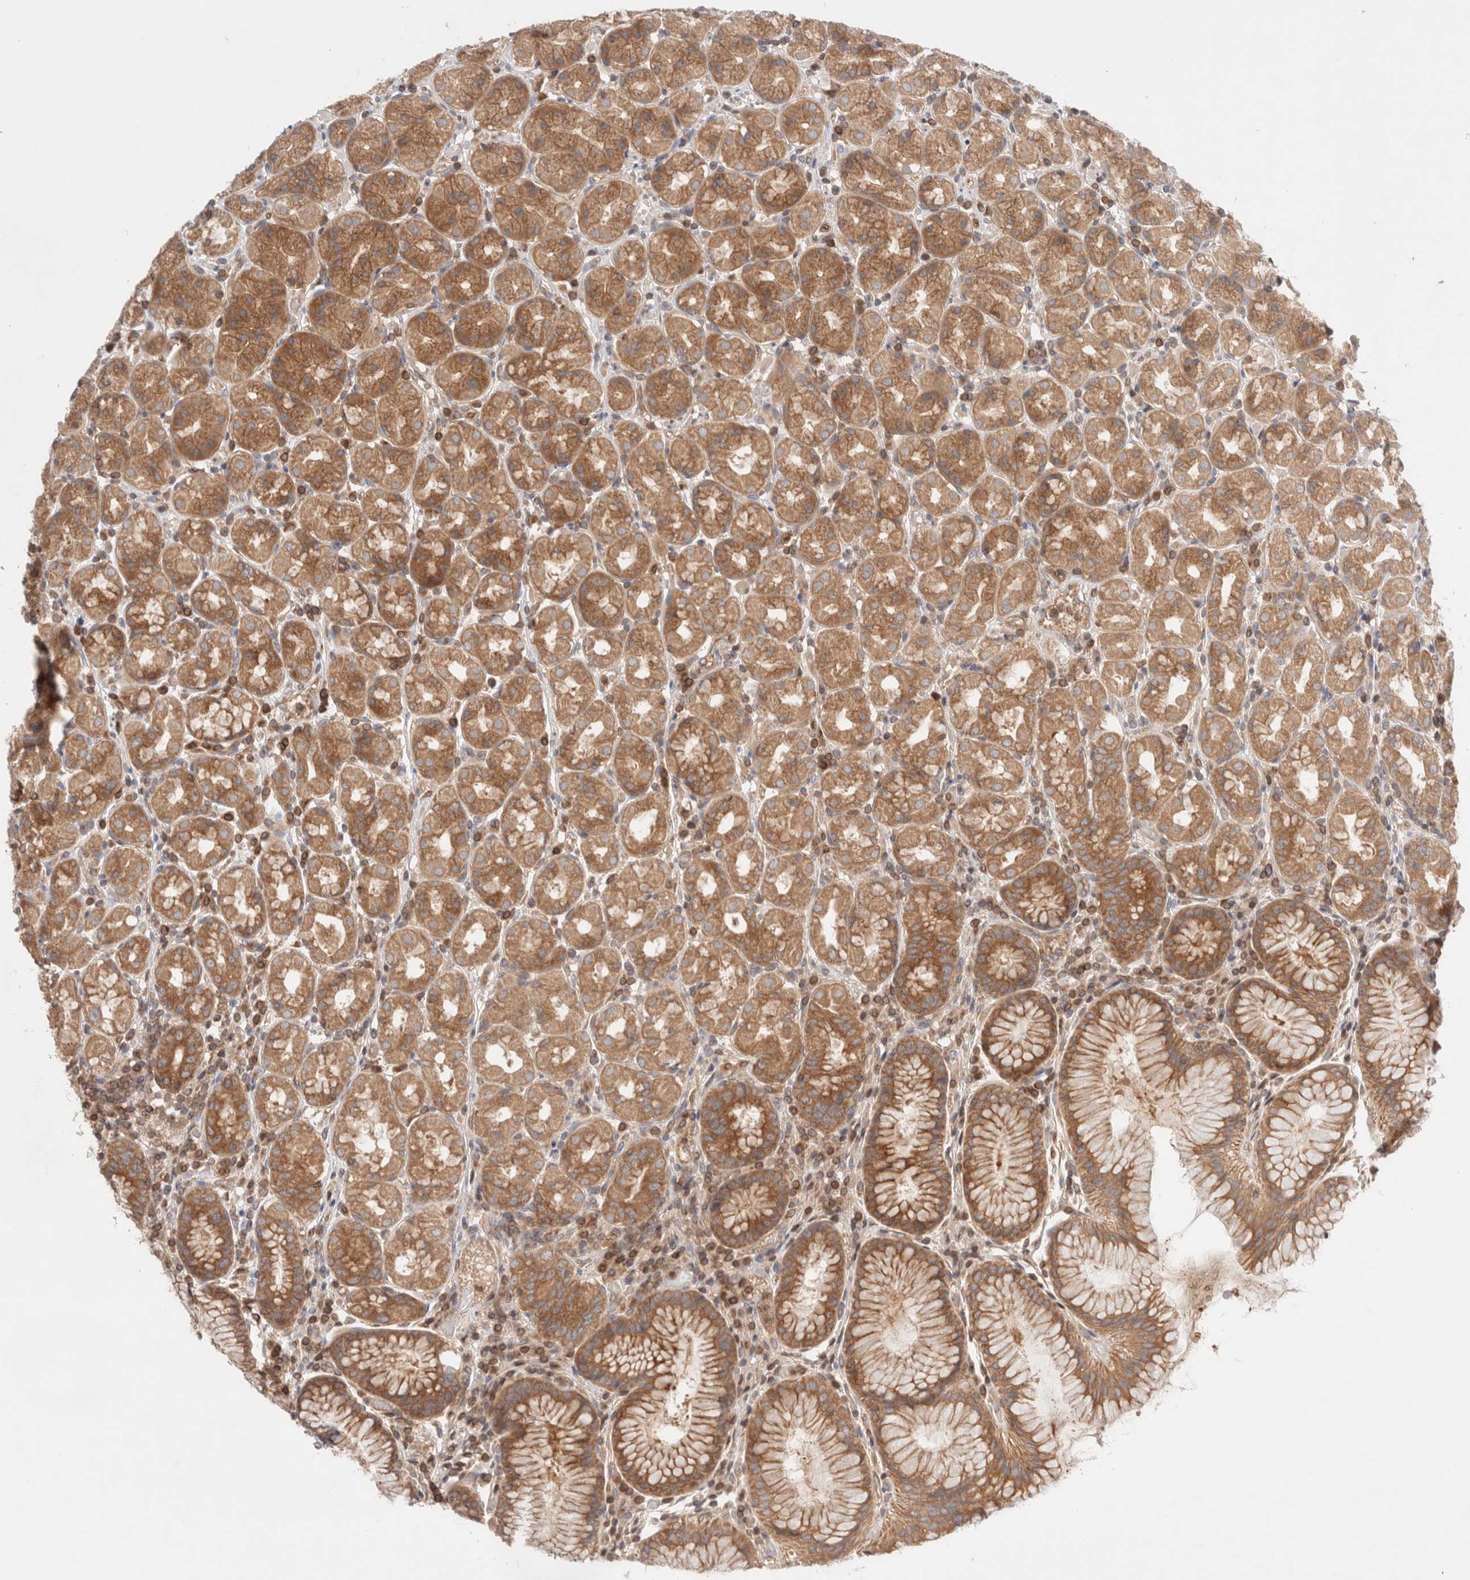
{"staining": {"intensity": "moderate", "quantity": ">75%", "location": "cytoplasmic/membranous"}, "tissue": "stomach", "cell_type": "Glandular cells", "image_type": "normal", "snomed": [{"axis": "morphology", "description": "Normal tissue, NOS"}, {"axis": "topography", "description": "Stomach, lower"}], "caption": "Immunohistochemical staining of benign stomach displays >75% levels of moderate cytoplasmic/membranous protein positivity in about >75% of glandular cells.", "gene": "SIKE1", "patient": {"sex": "female", "age": 56}}